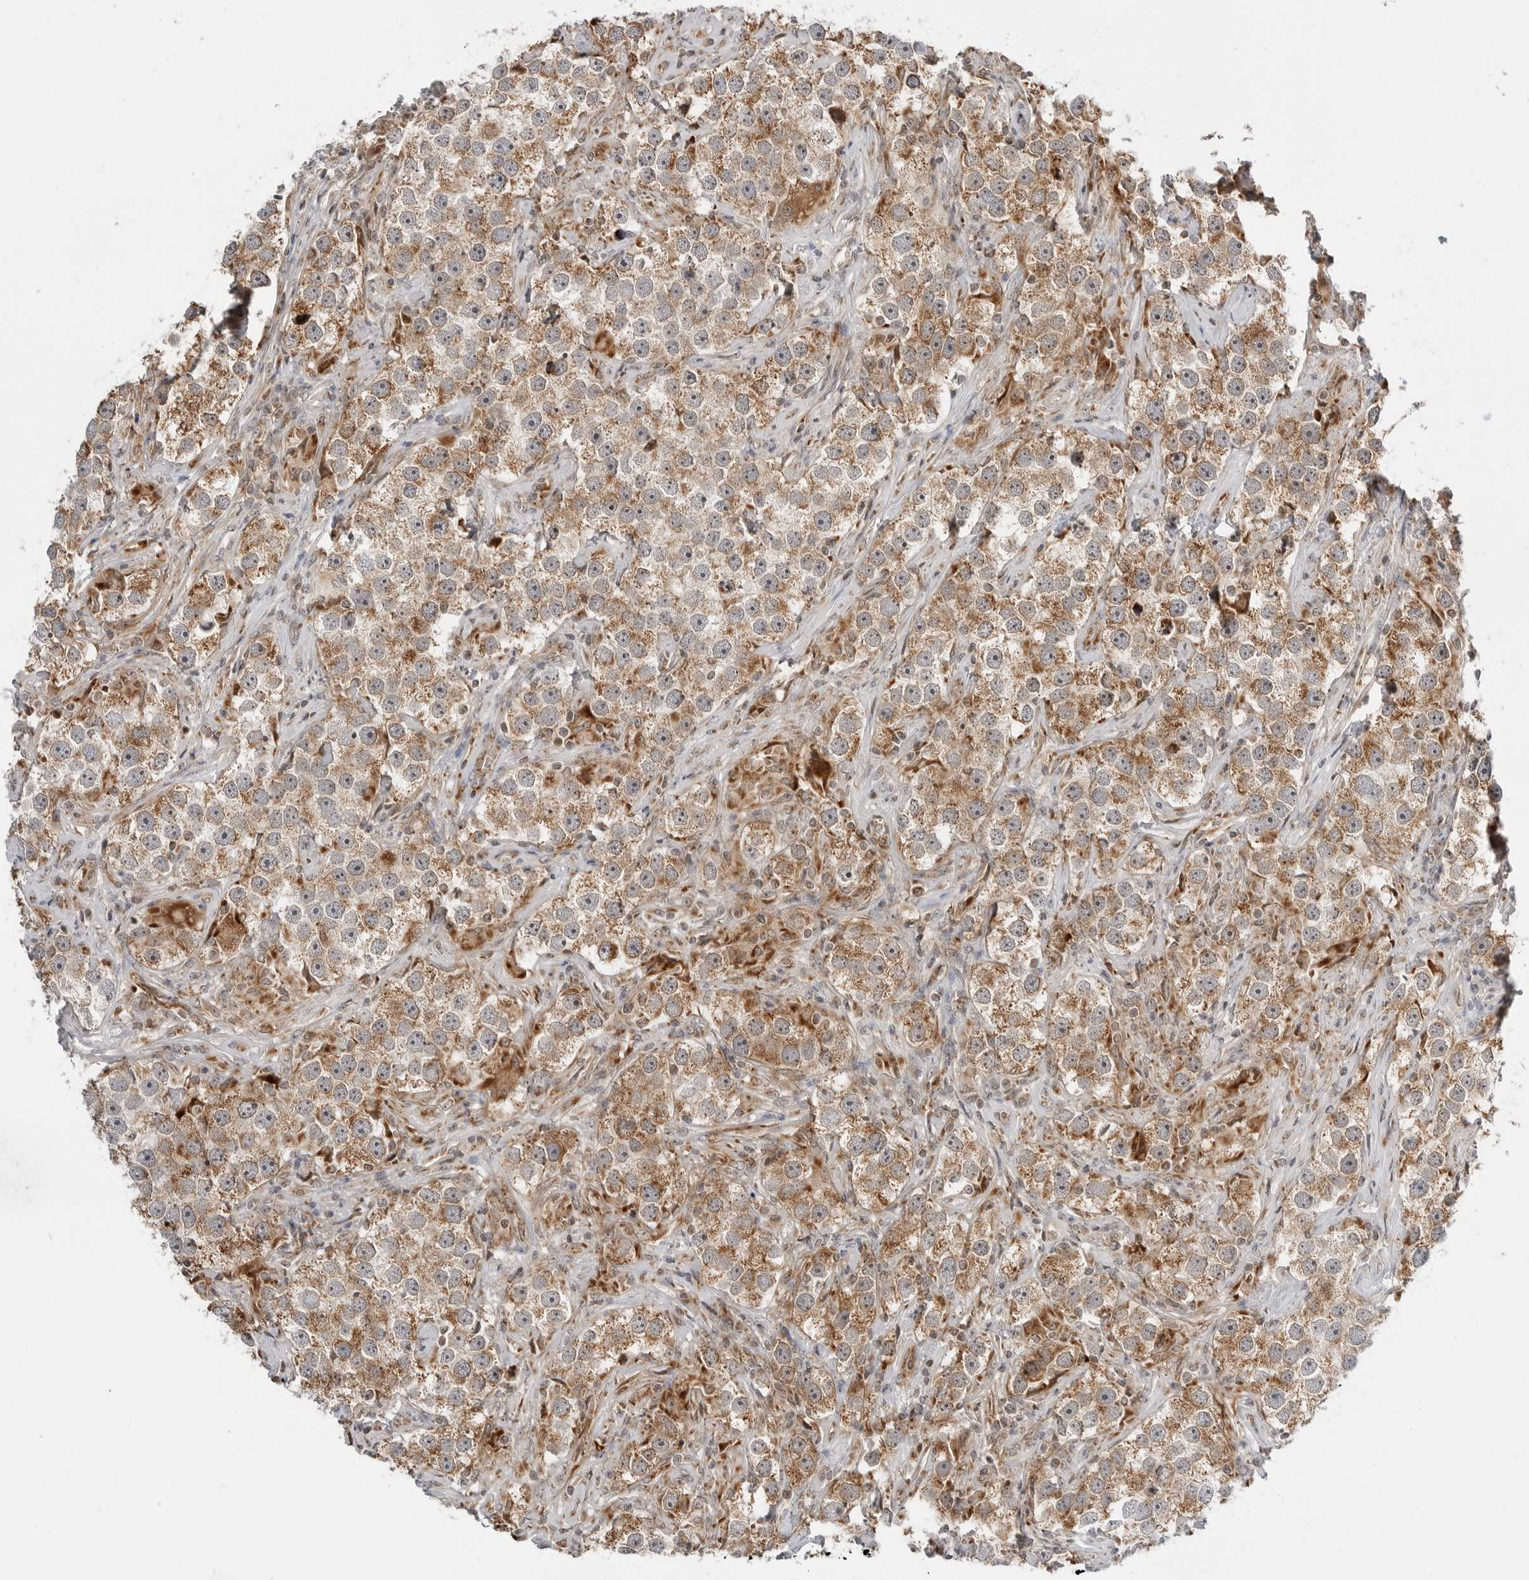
{"staining": {"intensity": "moderate", "quantity": ">75%", "location": "cytoplasmic/membranous"}, "tissue": "testis cancer", "cell_type": "Tumor cells", "image_type": "cancer", "snomed": [{"axis": "morphology", "description": "Seminoma, NOS"}, {"axis": "topography", "description": "Testis"}], "caption": "Seminoma (testis) was stained to show a protein in brown. There is medium levels of moderate cytoplasmic/membranous positivity in about >75% of tumor cells.", "gene": "PEX2", "patient": {"sex": "male", "age": 49}}